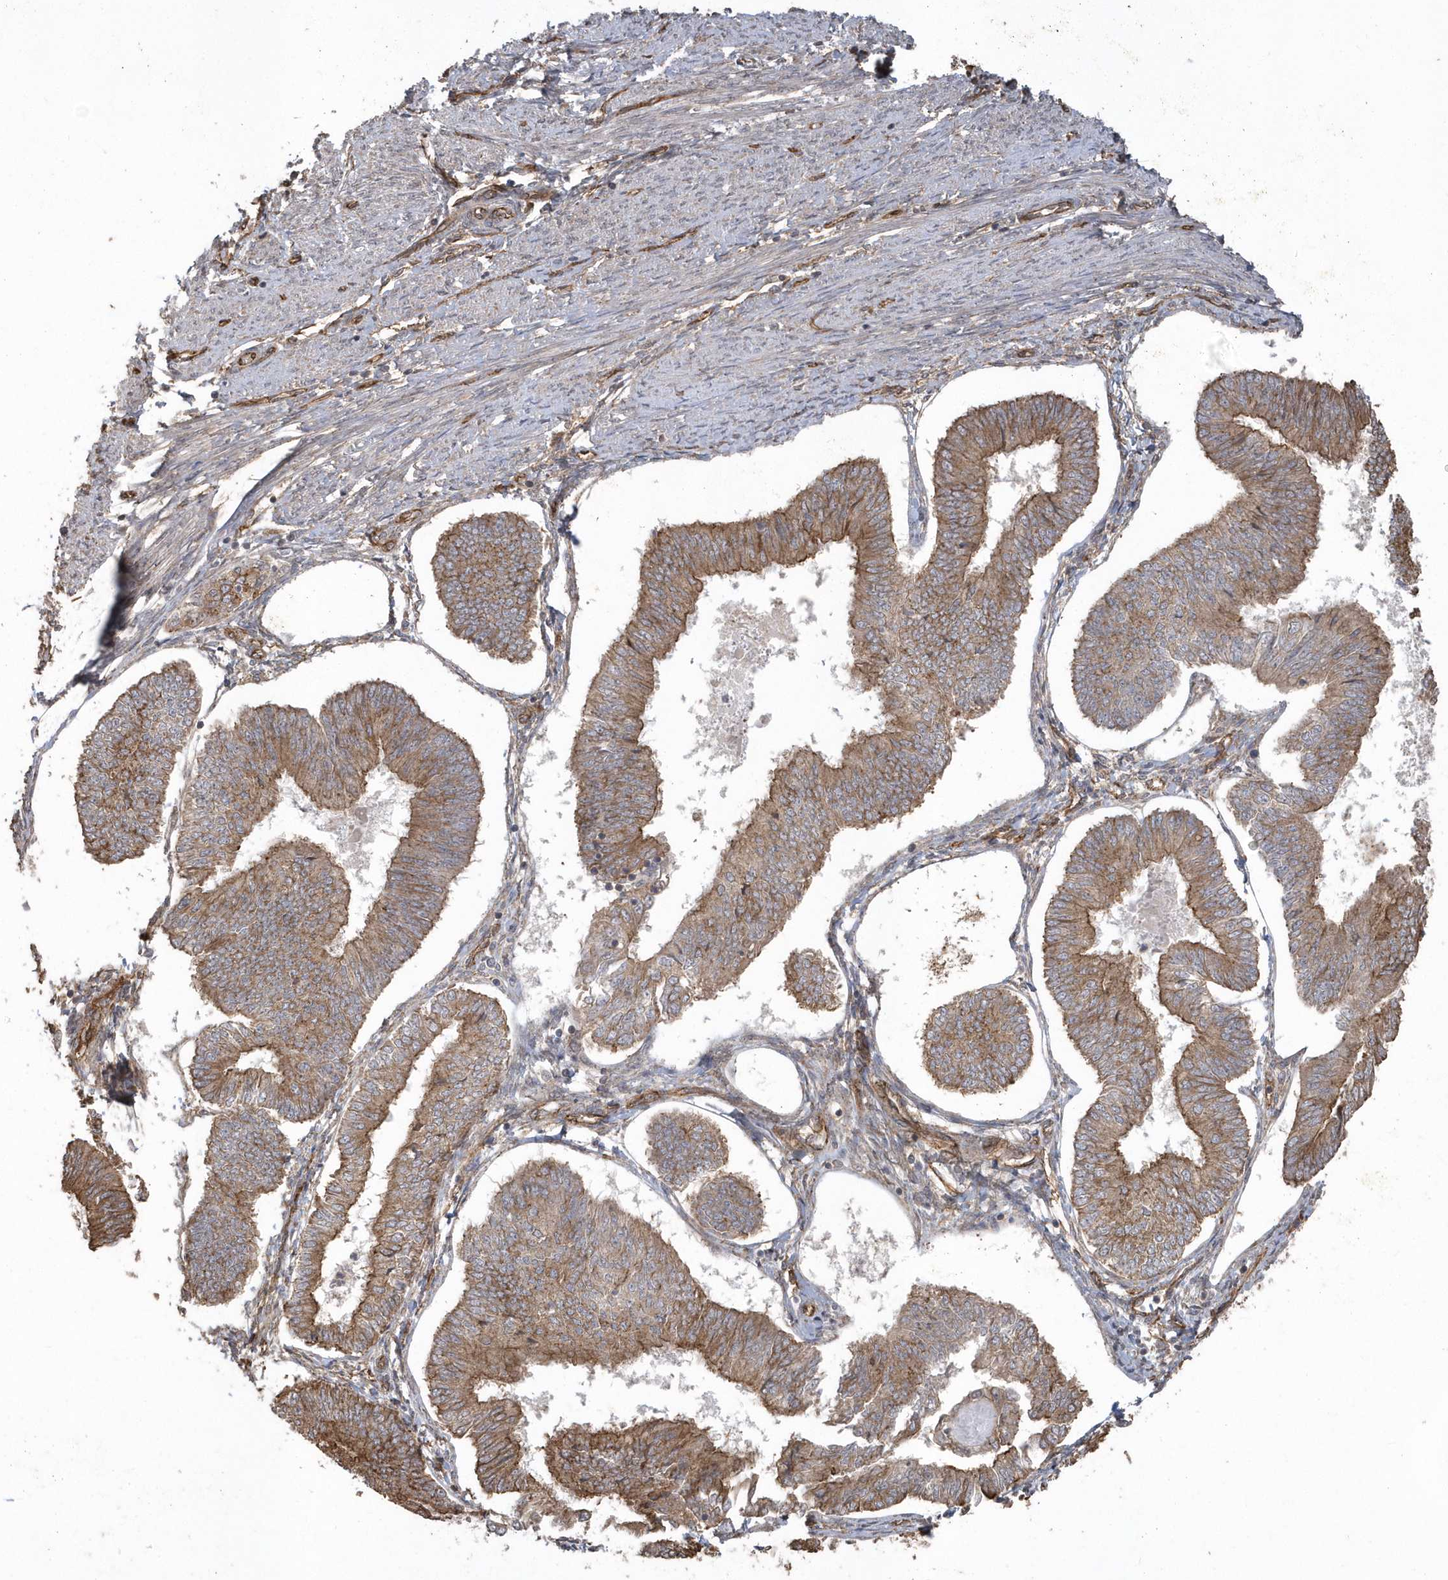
{"staining": {"intensity": "moderate", "quantity": ">75%", "location": "cytoplasmic/membranous"}, "tissue": "endometrial cancer", "cell_type": "Tumor cells", "image_type": "cancer", "snomed": [{"axis": "morphology", "description": "Adenocarcinoma, NOS"}, {"axis": "topography", "description": "Endometrium"}], "caption": "High-power microscopy captured an immunohistochemistry histopathology image of endometrial cancer (adenocarcinoma), revealing moderate cytoplasmic/membranous staining in about >75% of tumor cells.", "gene": "HERPUD1", "patient": {"sex": "female", "age": 58}}